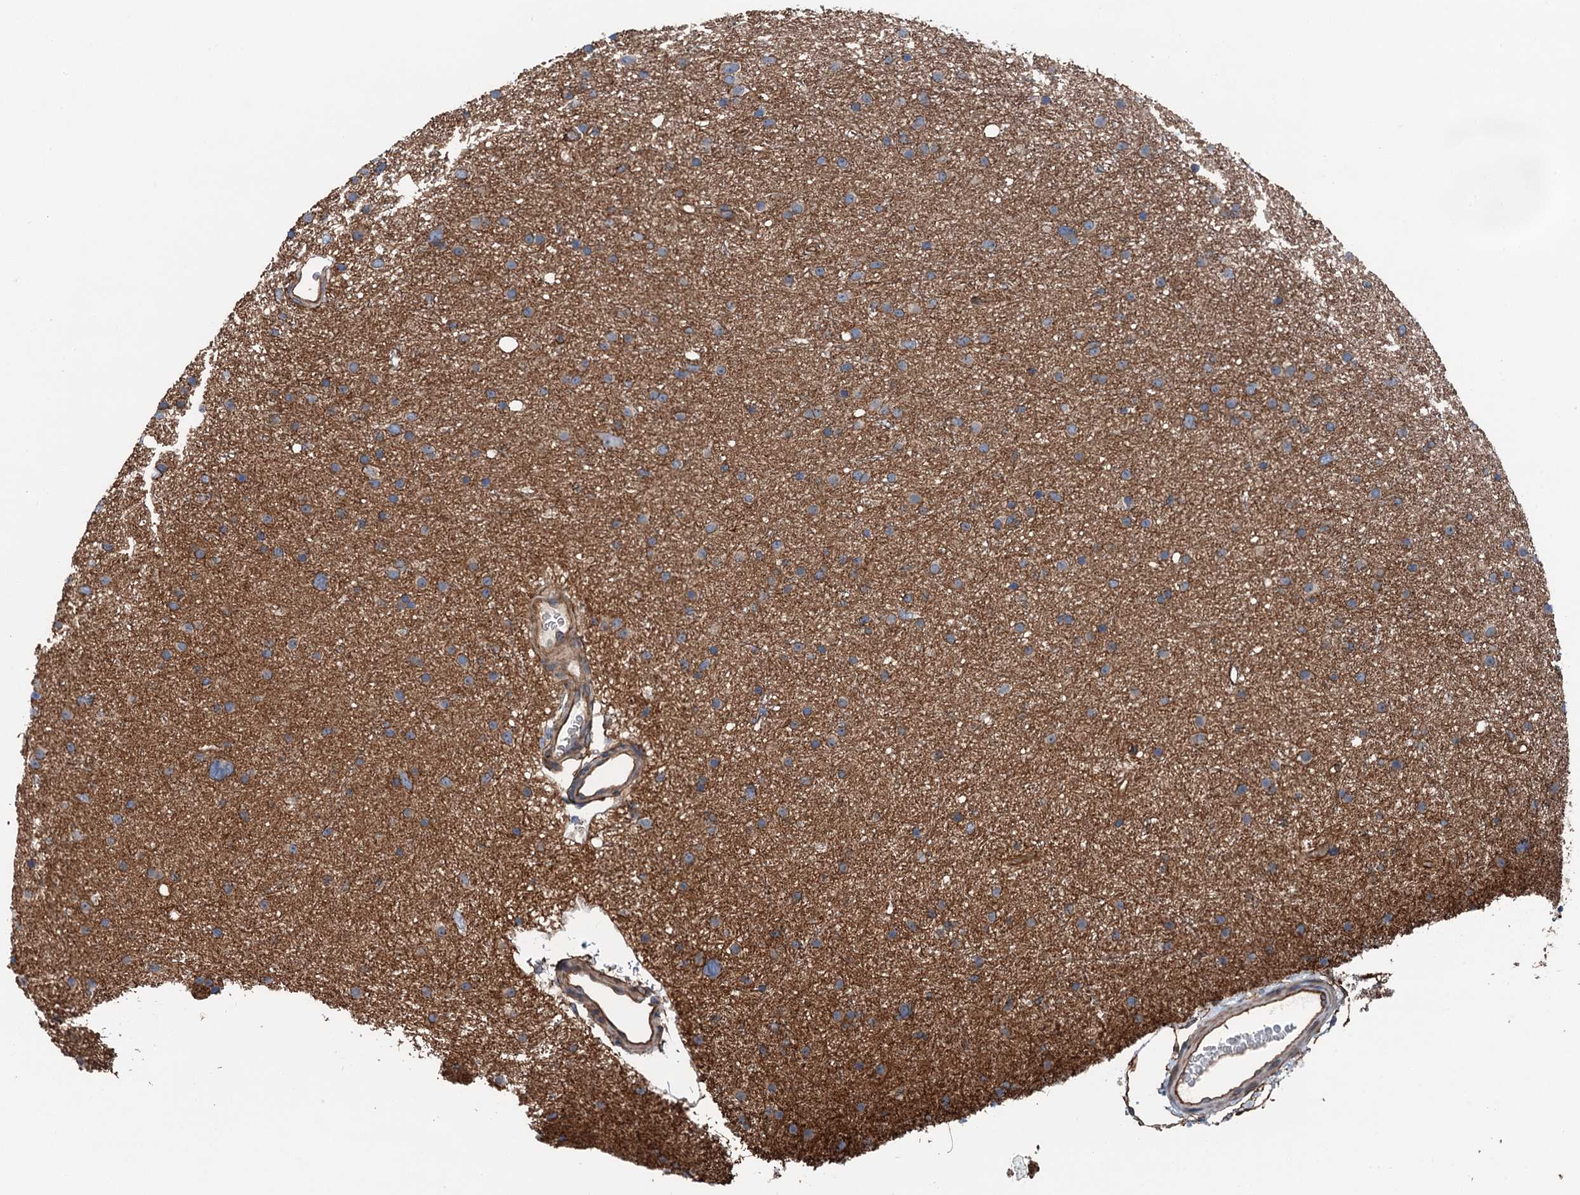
{"staining": {"intensity": "weak", "quantity": "25%-75%", "location": "cytoplasmic/membranous"}, "tissue": "glioma", "cell_type": "Tumor cells", "image_type": "cancer", "snomed": [{"axis": "morphology", "description": "Glioma, malignant, Low grade"}, {"axis": "topography", "description": "Cerebral cortex"}], "caption": "The immunohistochemical stain highlights weak cytoplasmic/membranous staining in tumor cells of low-grade glioma (malignant) tissue.", "gene": "NMRAL1", "patient": {"sex": "female", "age": 39}}